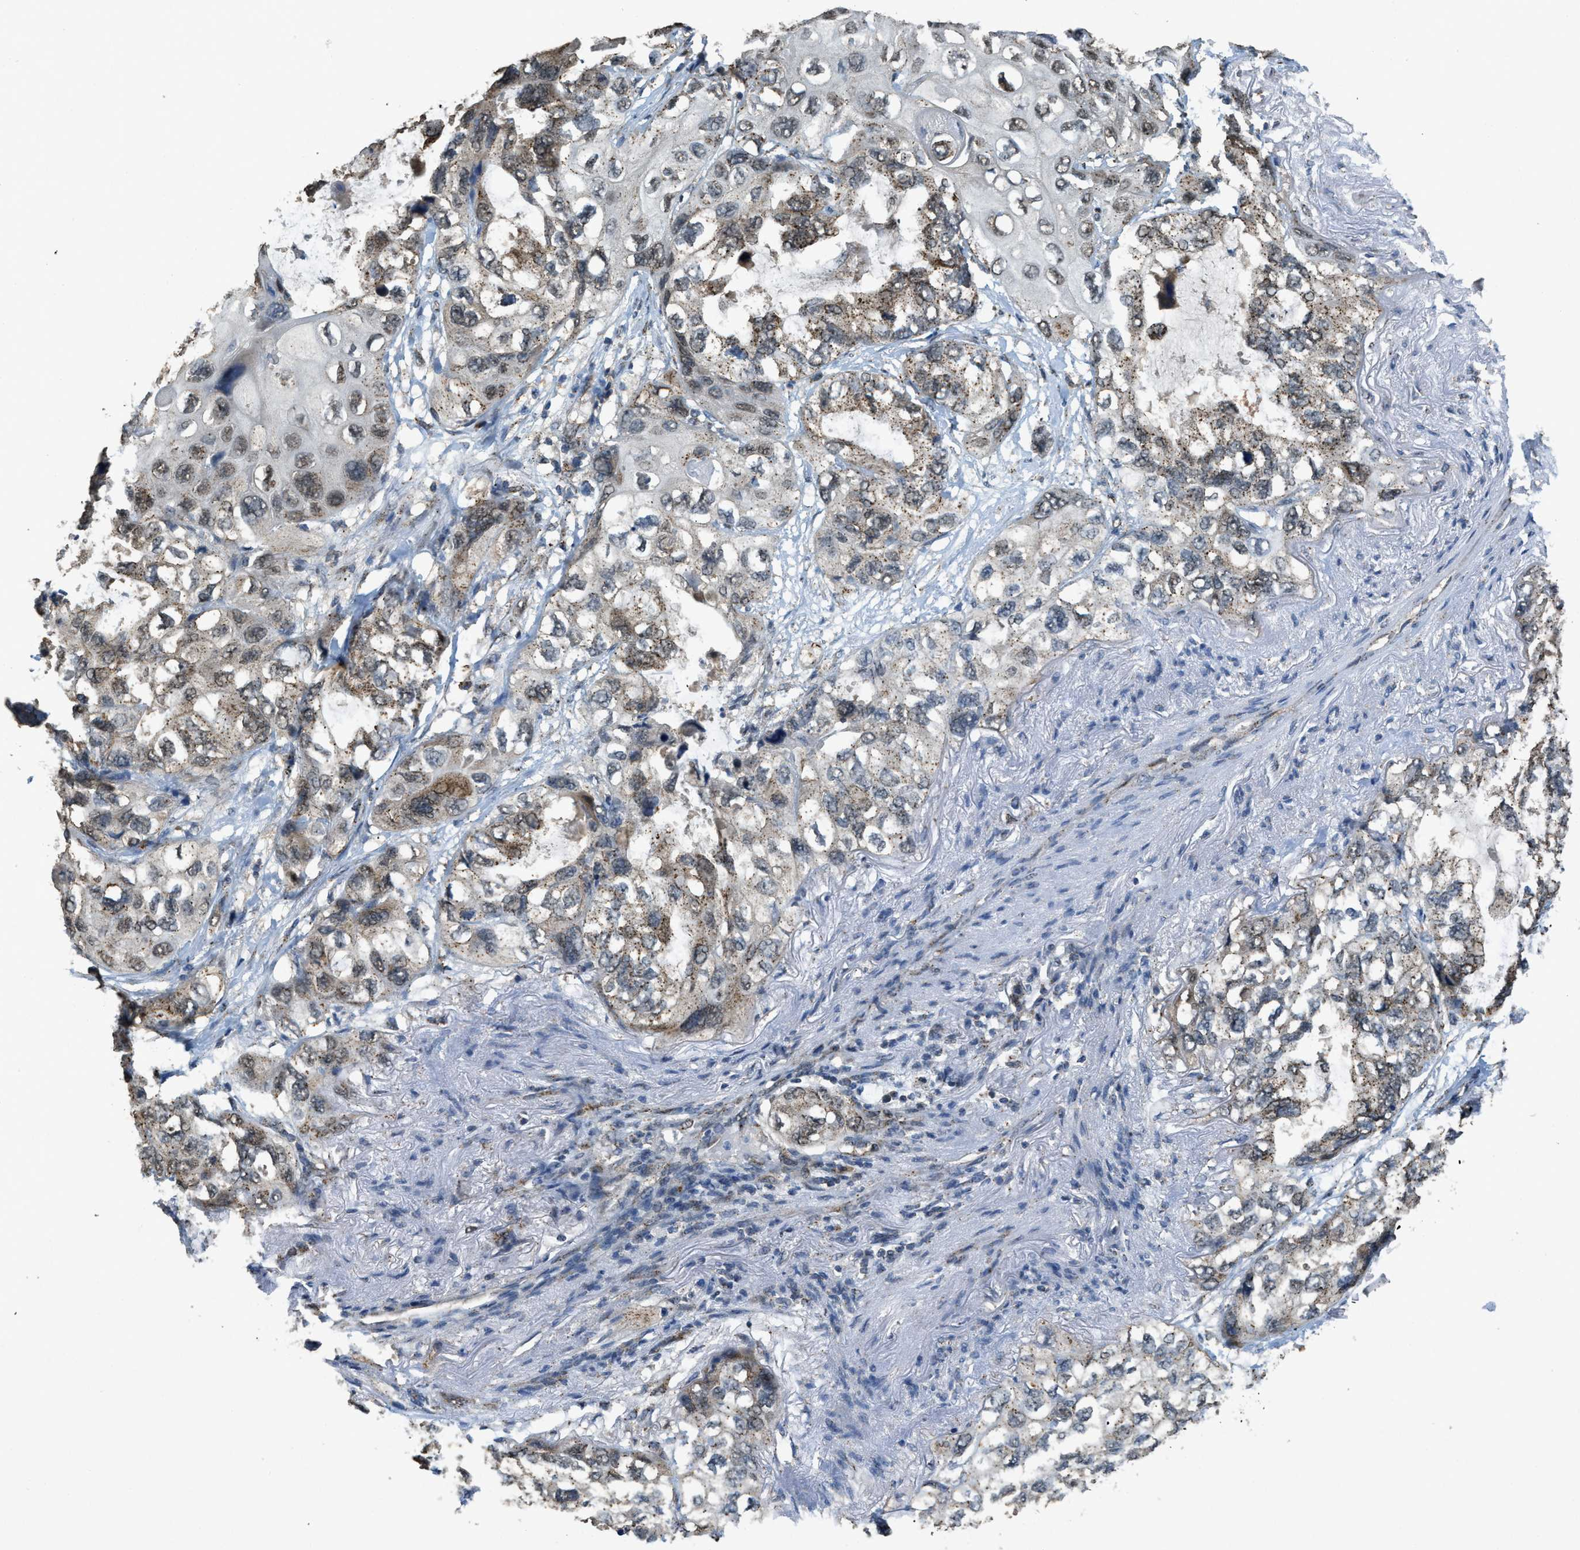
{"staining": {"intensity": "moderate", "quantity": ">75%", "location": "cytoplasmic/membranous"}, "tissue": "lung cancer", "cell_type": "Tumor cells", "image_type": "cancer", "snomed": [{"axis": "morphology", "description": "Squamous cell carcinoma, NOS"}, {"axis": "topography", "description": "Lung"}], "caption": "IHC micrograph of neoplastic tissue: lung cancer (squamous cell carcinoma) stained using IHC demonstrates medium levels of moderate protein expression localized specifically in the cytoplasmic/membranous of tumor cells, appearing as a cytoplasmic/membranous brown color.", "gene": "IPO7", "patient": {"sex": "female", "age": 73}}